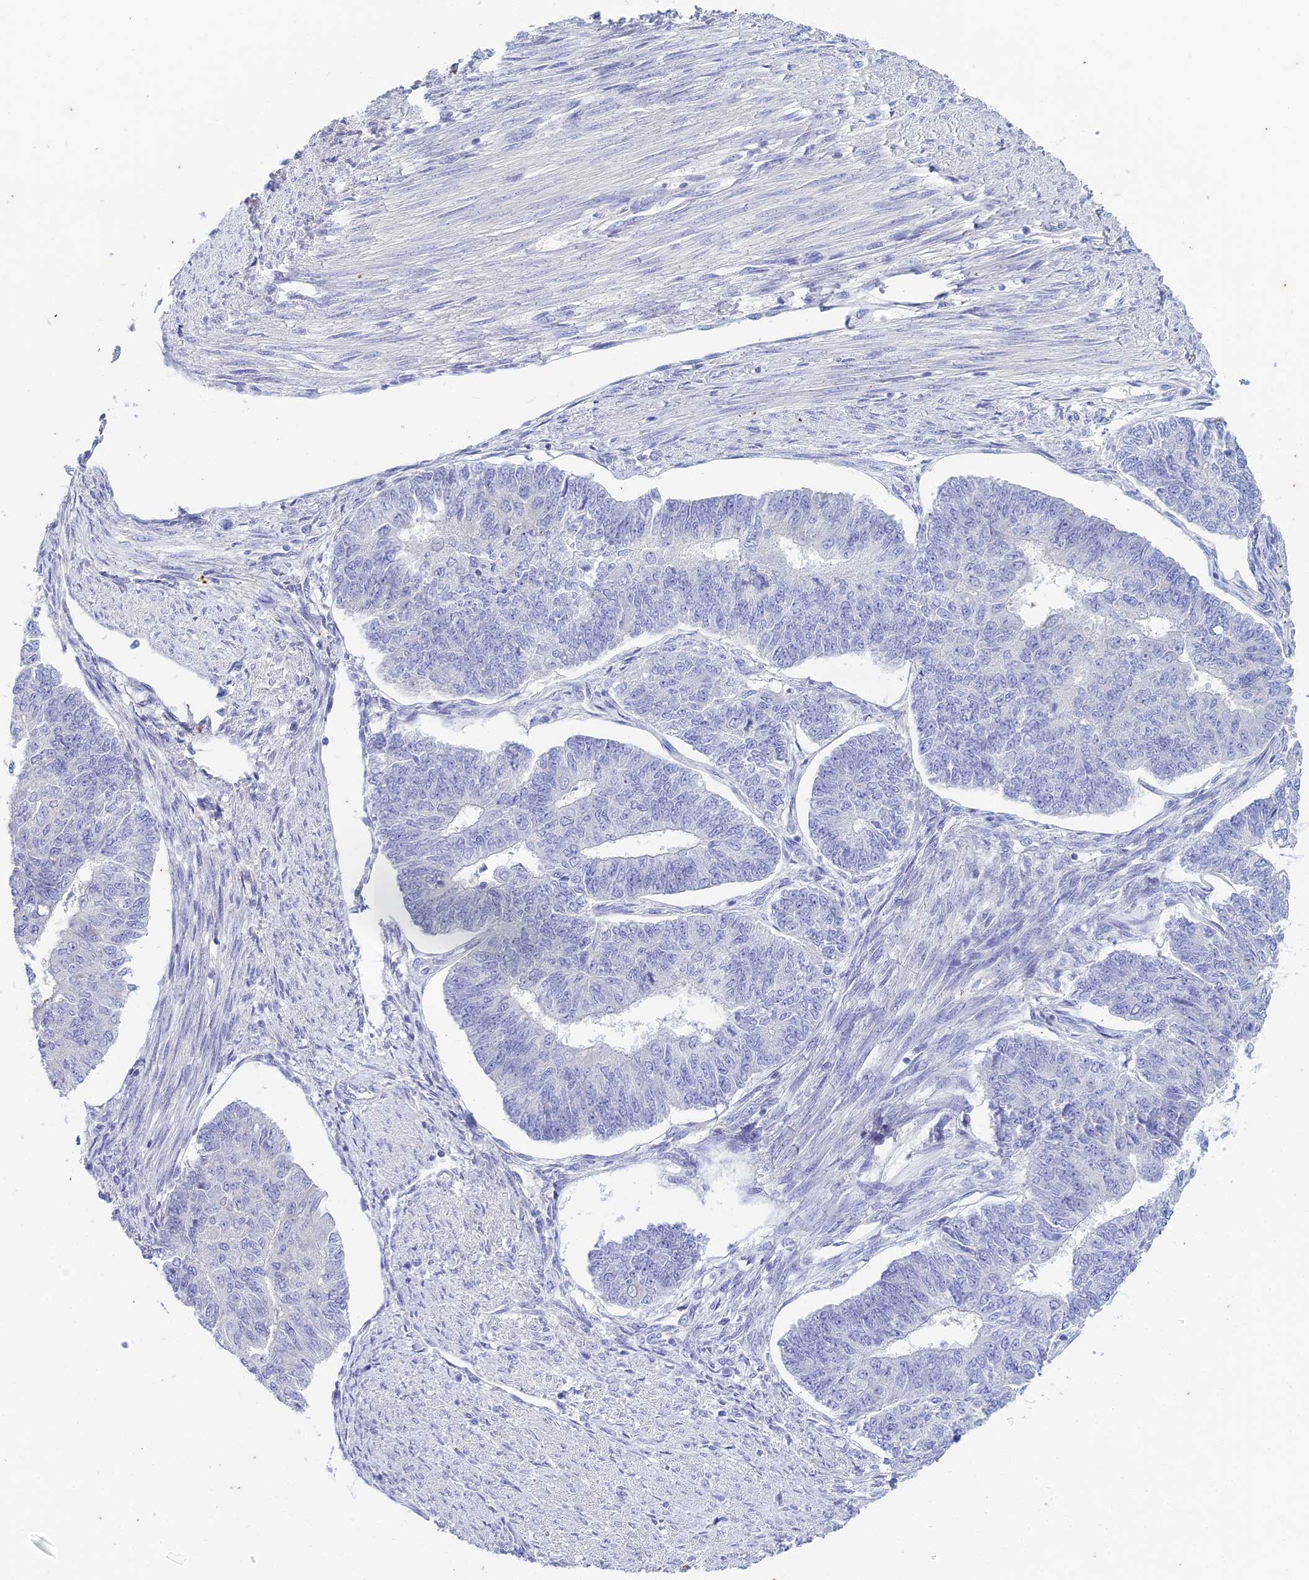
{"staining": {"intensity": "negative", "quantity": "none", "location": "none"}, "tissue": "endometrial cancer", "cell_type": "Tumor cells", "image_type": "cancer", "snomed": [{"axis": "morphology", "description": "Adenocarcinoma, NOS"}, {"axis": "topography", "description": "Endometrium"}], "caption": "IHC histopathology image of endometrial cancer stained for a protein (brown), which demonstrates no staining in tumor cells.", "gene": "EEF2KMT", "patient": {"sex": "female", "age": 32}}